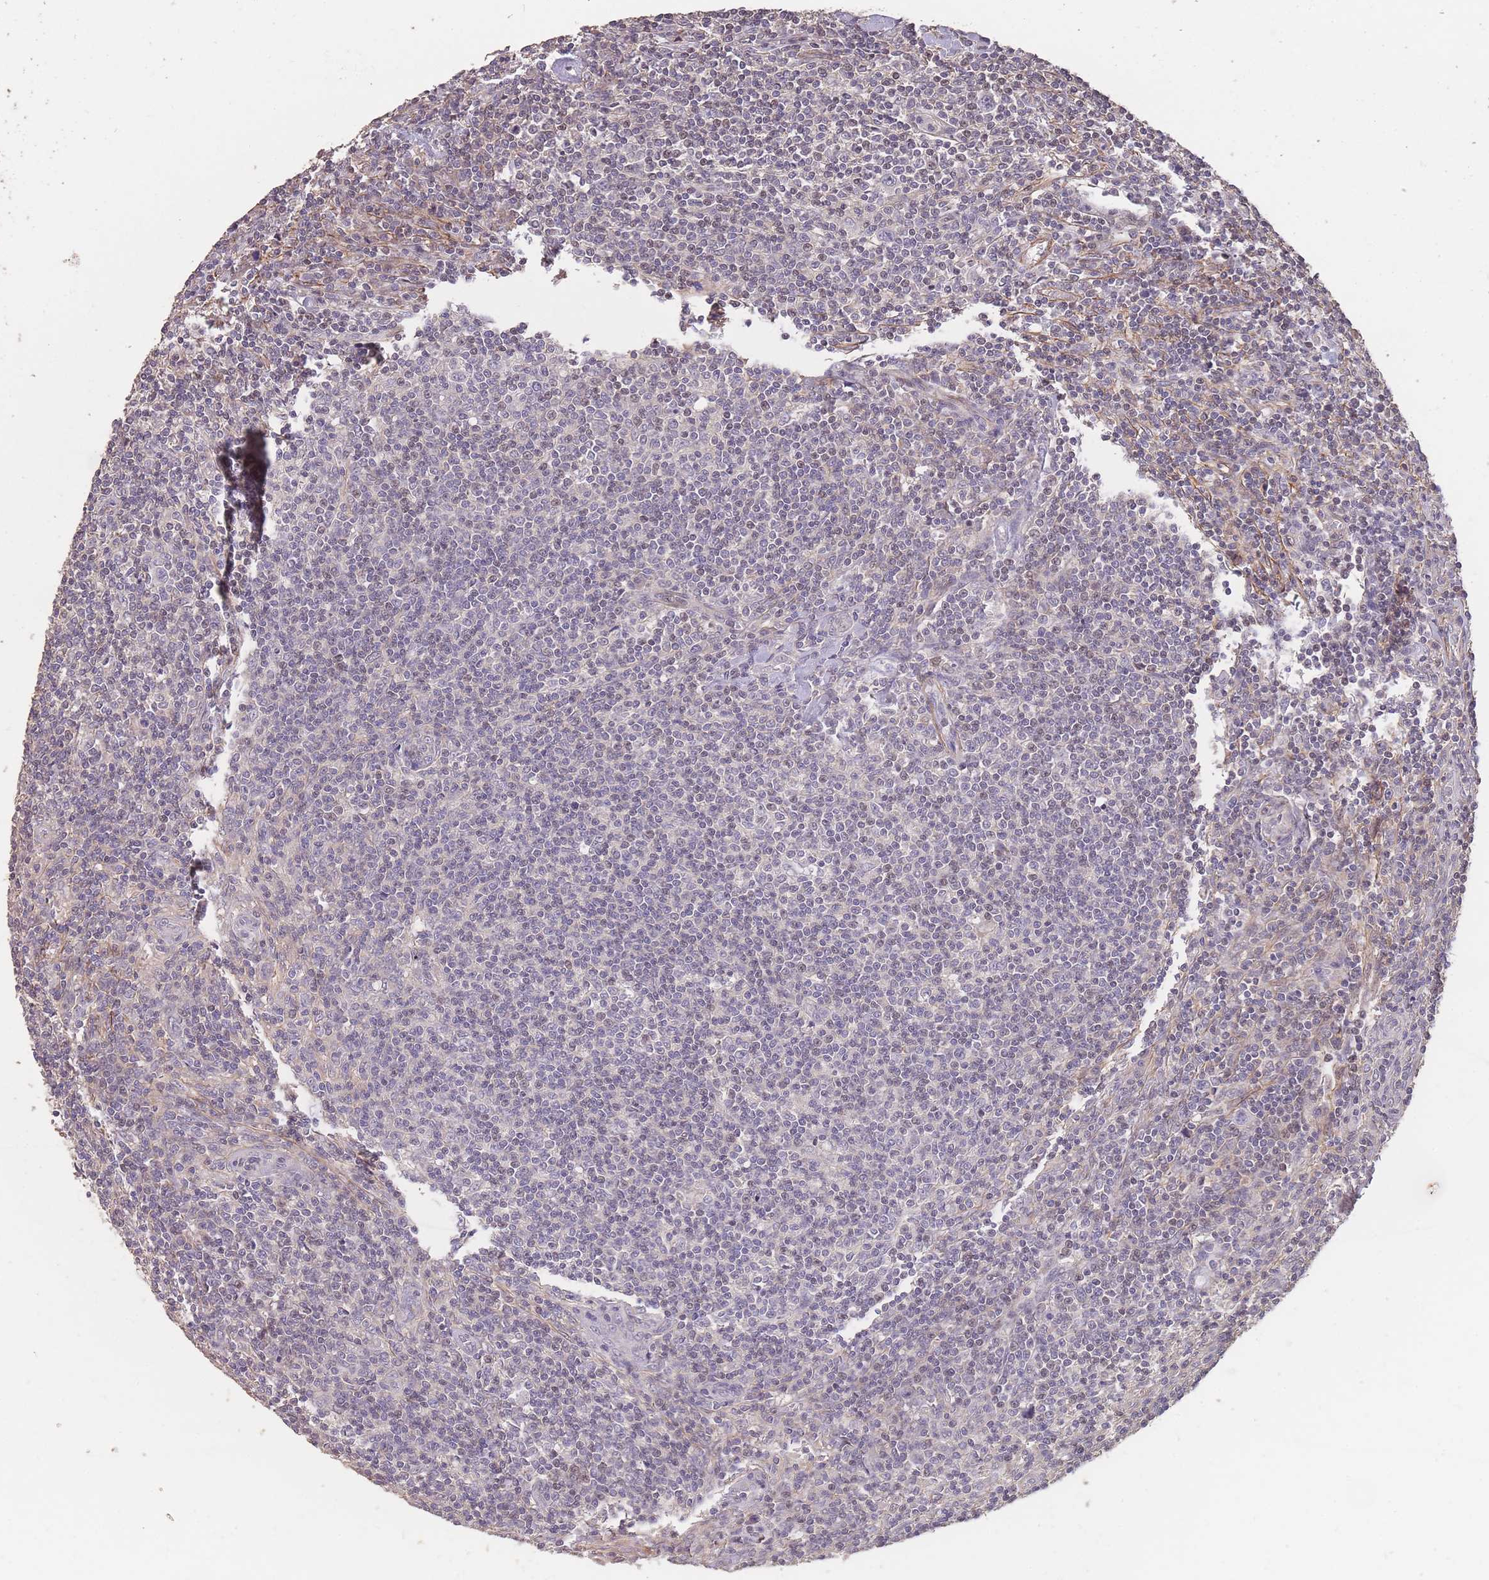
{"staining": {"intensity": "negative", "quantity": "none", "location": "none"}, "tissue": "lymphoma", "cell_type": "Tumor cells", "image_type": "cancer", "snomed": [{"axis": "morphology", "description": "Hodgkin's disease, NOS"}, {"axis": "topography", "description": "Lymph node"}], "caption": "This histopathology image is of lymphoma stained with immunohistochemistry (IHC) to label a protein in brown with the nuclei are counter-stained blue. There is no staining in tumor cells.", "gene": "NLRC4", "patient": {"sex": "male", "age": 83}}